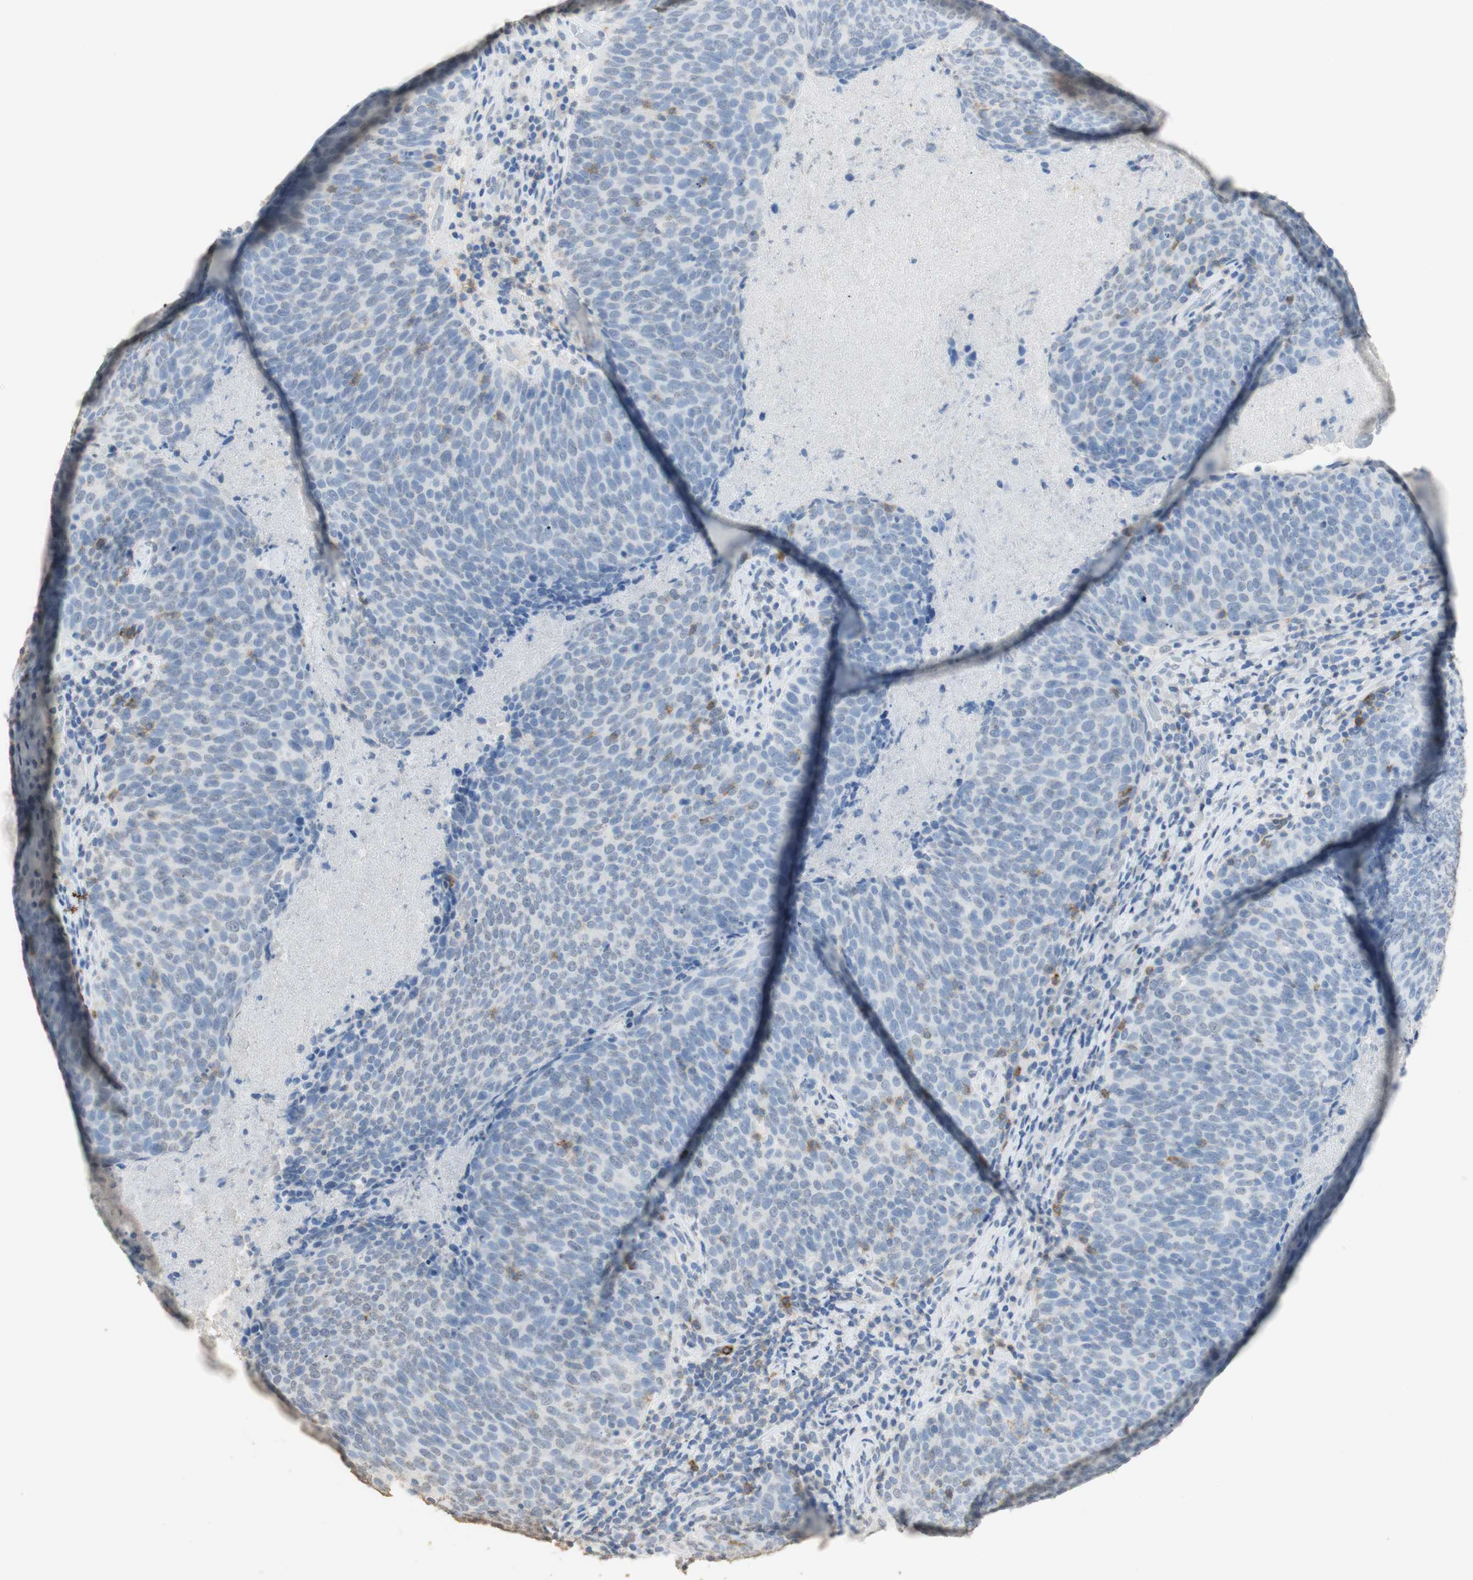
{"staining": {"intensity": "weak", "quantity": "<25%", "location": "cytoplasmic/membranous,nuclear"}, "tissue": "head and neck cancer", "cell_type": "Tumor cells", "image_type": "cancer", "snomed": [{"axis": "morphology", "description": "Squamous cell carcinoma, NOS"}, {"axis": "morphology", "description": "Squamous cell carcinoma, metastatic, NOS"}, {"axis": "topography", "description": "Lymph node"}, {"axis": "topography", "description": "Head-Neck"}], "caption": "There is no significant positivity in tumor cells of head and neck metastatic squamous cell carcinoma. (Brightfield microscopy of DAB (3,3'-diaminobenzidine) immunohistochemistry (IHC) at high magnification).", "gene": "L1CAM", "patient": {"sex": "male", "age": 62}}